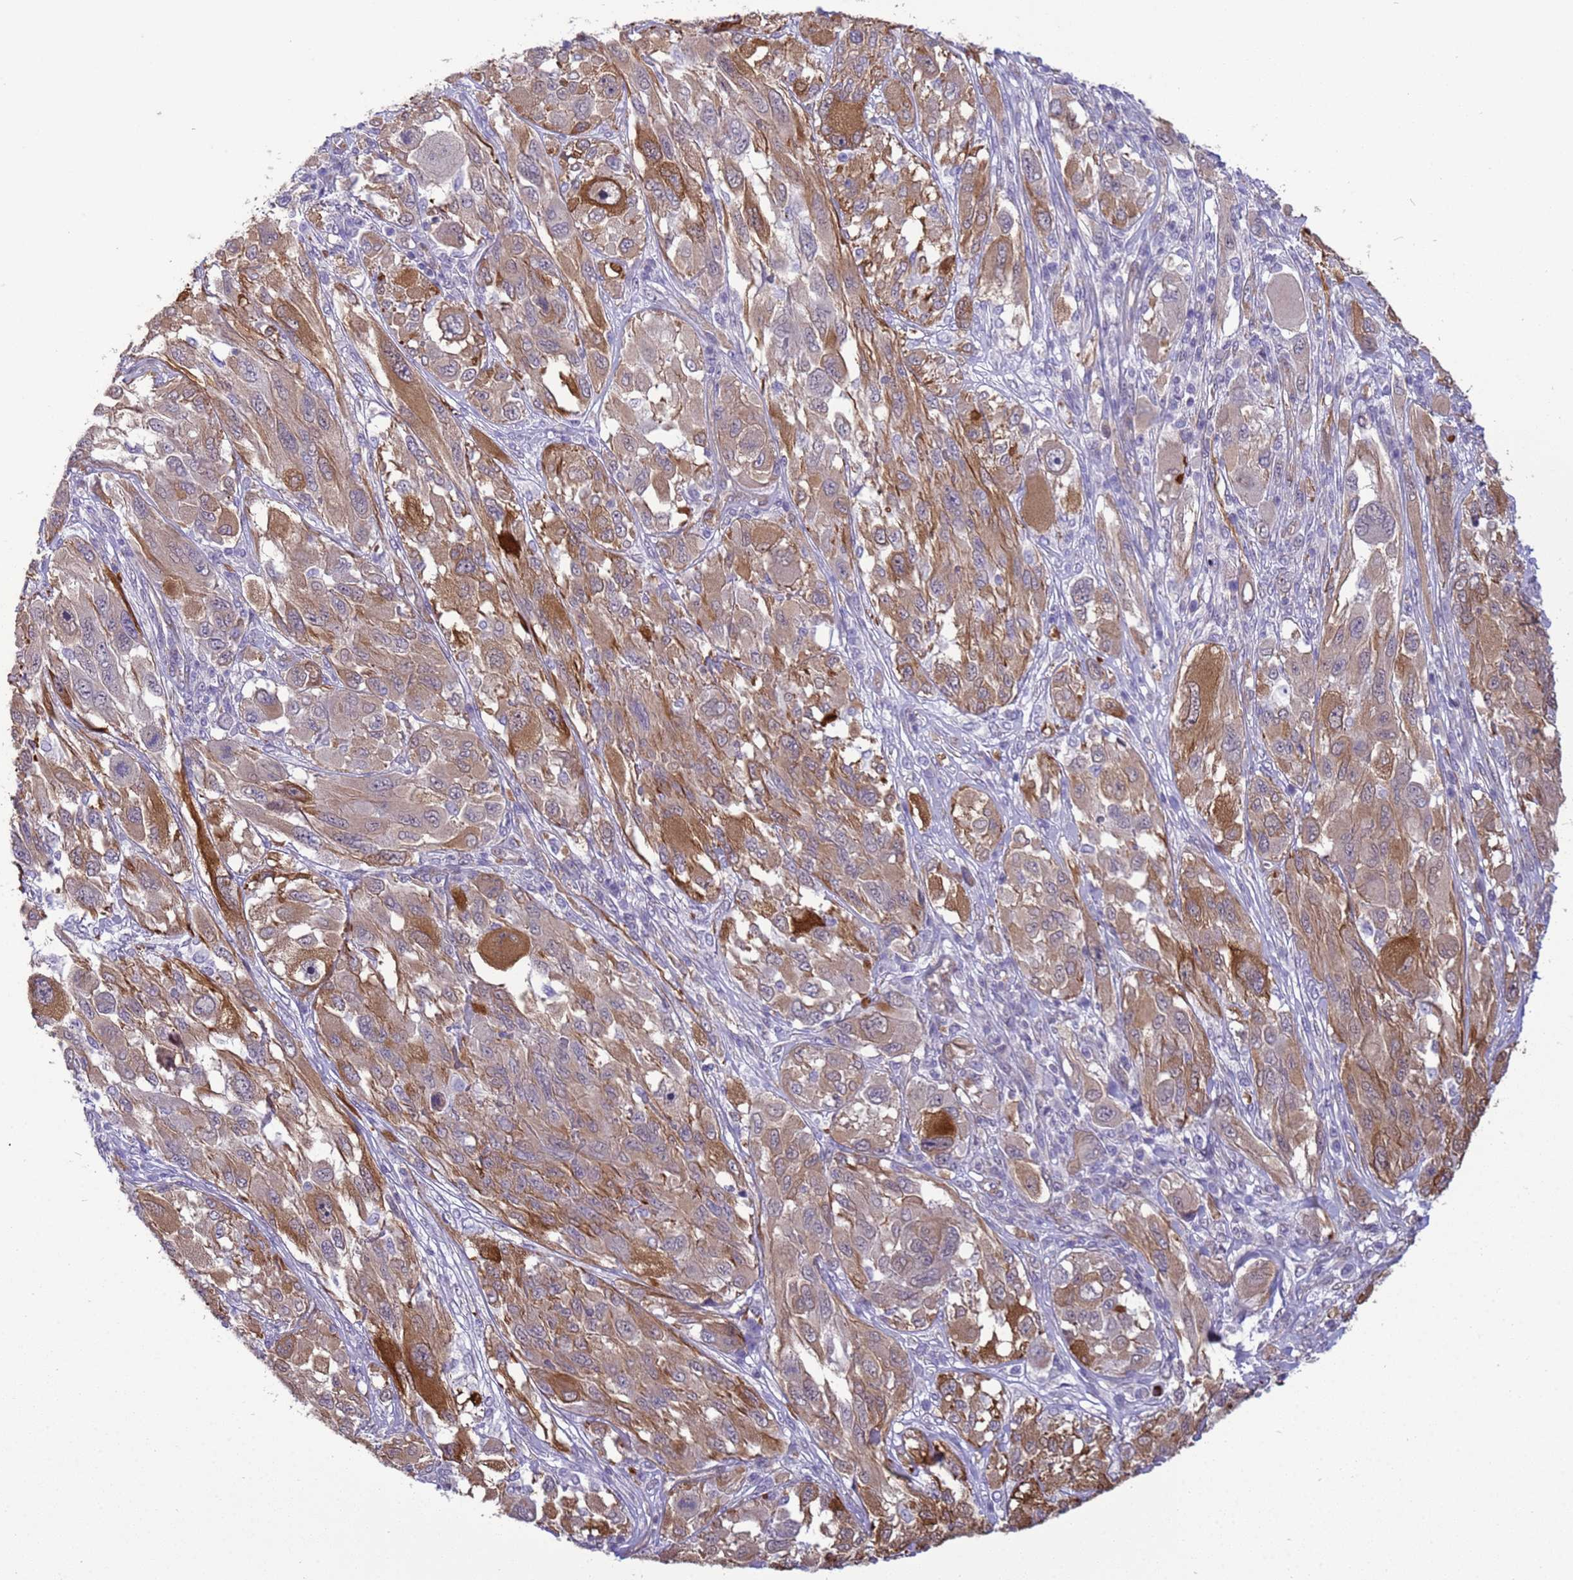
{"staining": {"intensity": "moderate", "quantity": ">75%", "location": "cytoplasmic/membranous"}, "tissue": "melanoma", "cell_type": "Tumor cells", "image_type": "cancer", "snomed": [{"axis": "morphology", "description": "Malignant melanoma, NOS"}, {"axis": "topography", "description": "Skin"}], "caption": "Melanoma was stained to show a protein in brown. There is medium levels of moderate cytoplasmic/membranous staining in about >75% of tumor cells. Nuclei are stained in blue.", "gene": "ITGB4", "patient": {"sex": "female", "age": 91}}